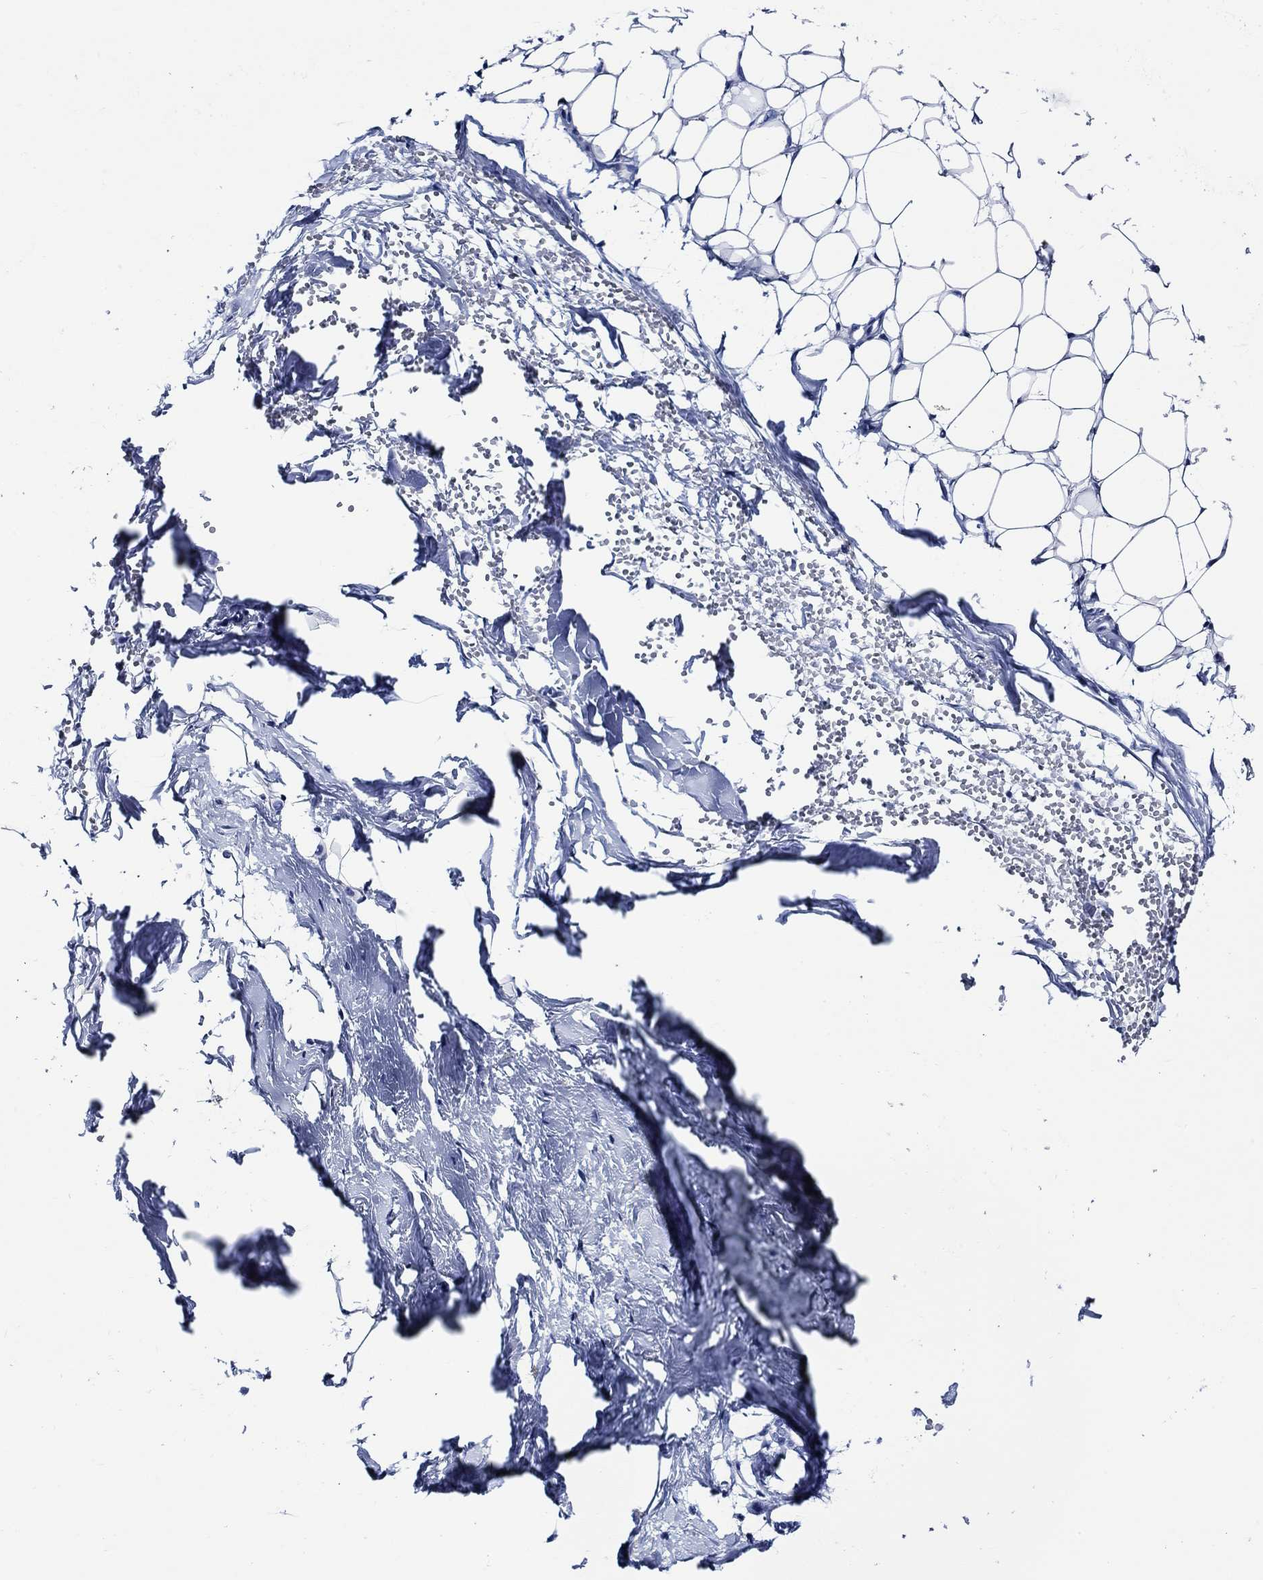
{"staining": {"intensity": "negative", "quantity": "none", "location": "none"}, "tissue": "breast", "cell_type": "Adipocytes", "image_type": "normal", "snomed": [{"axis": "morphology", "description": "Normal tissue, NOS"}, {"axis": "topography", "description": "Breast"}], "caption": "This is a photomicrograph of immunohistochemistry staining of unremarkable breast, which shows no positivity in adipocytes. (Immunohistochemistry (ihc), brightfield microscopy, high magnification).", "gene": "WDR62", "patient": {"sex": "female", "age": 37}}